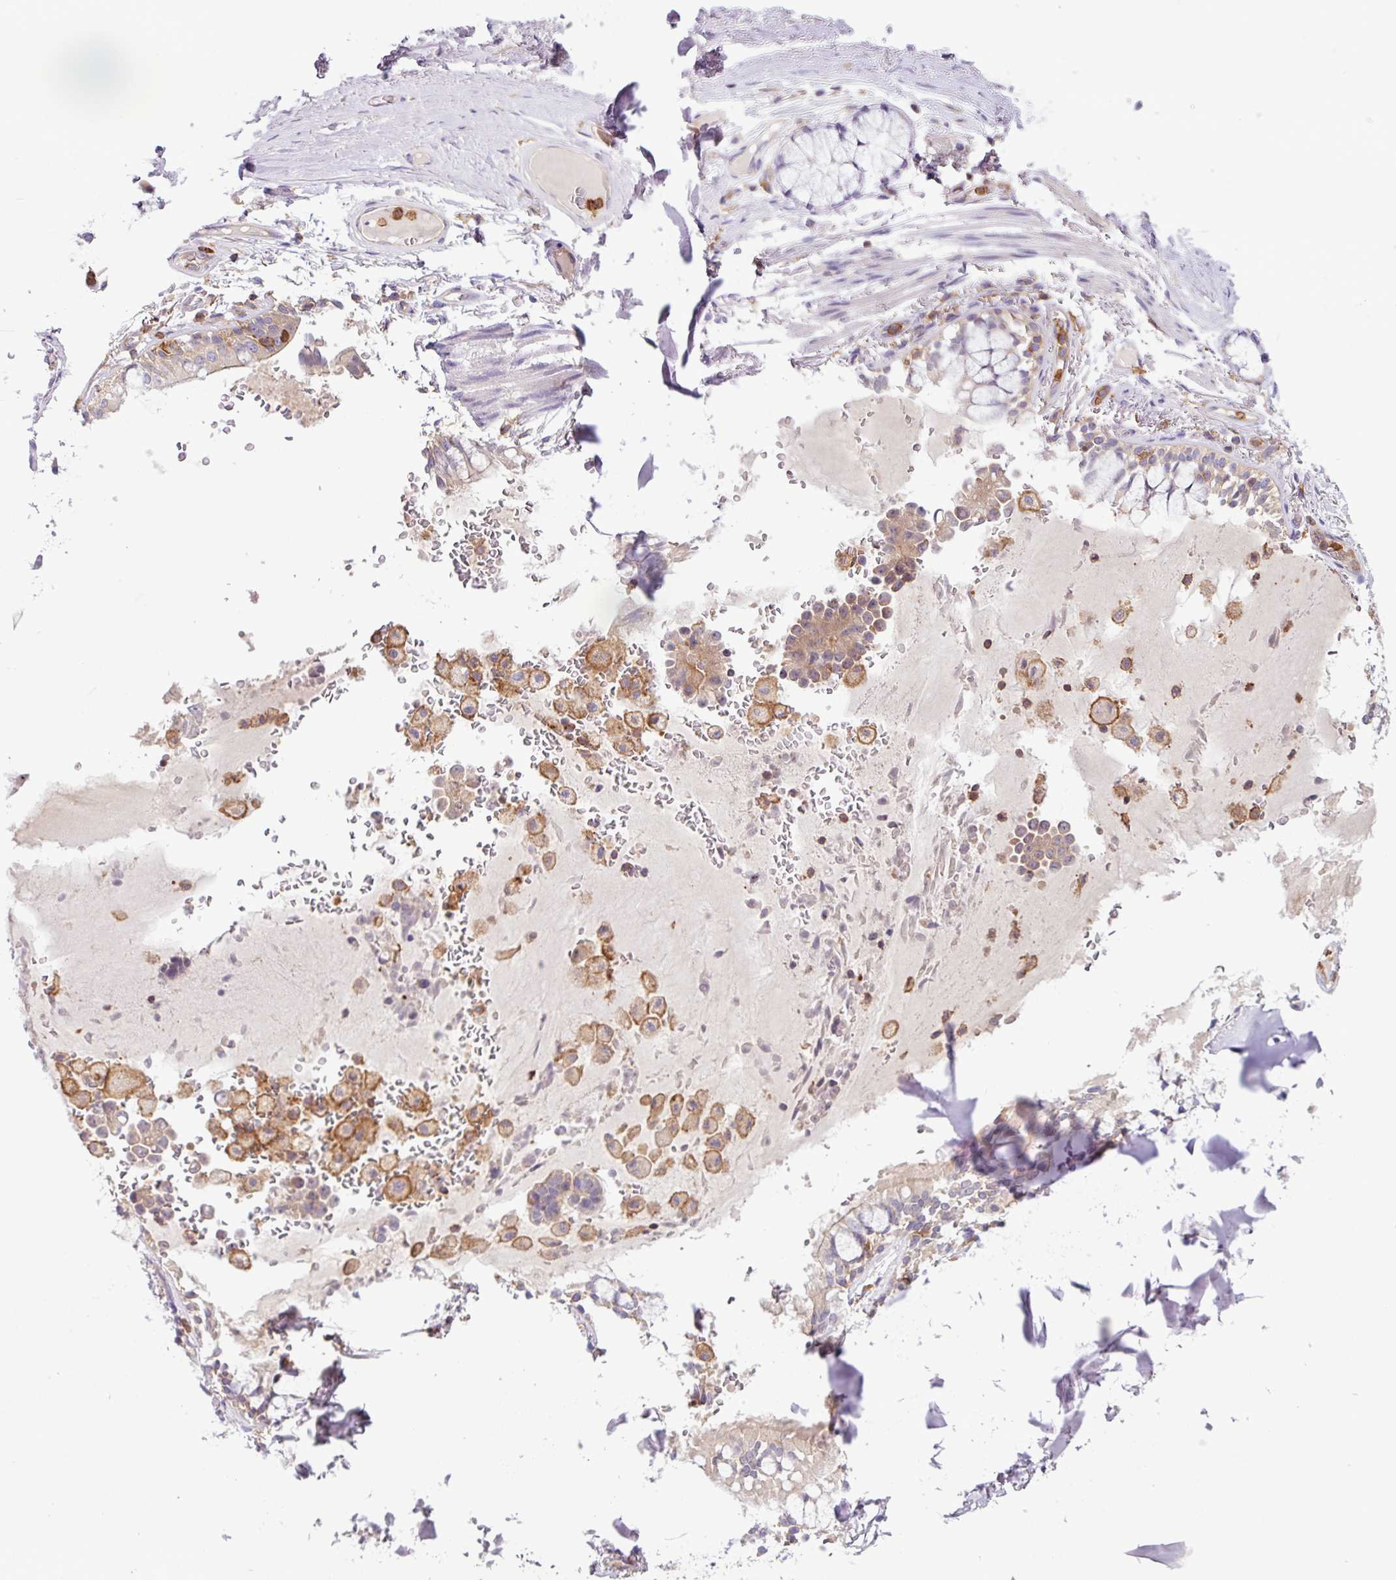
{"staining": {"intensity": "negative", "quantity": "none", "location": "none"}, "tissue": "soft tissue", "cell_type": "Chondrocytes", "image_type": "normal", "snomed": [{"axis": "morphology", "description": "Normal tissue, NOS"}, {"axis": "topography", "description": "Bronchus"}], "caption": "IHC of normal human soft tissue reveals no staining in chondrocytes. The staining was performed using DAB to visualize the protein expression in brown, while the nuclei were stained in blue with hematoxylin (Magnification: 20x).", "gene": "ACTR3B", "patient": {"sex": "male", "age": 70}}